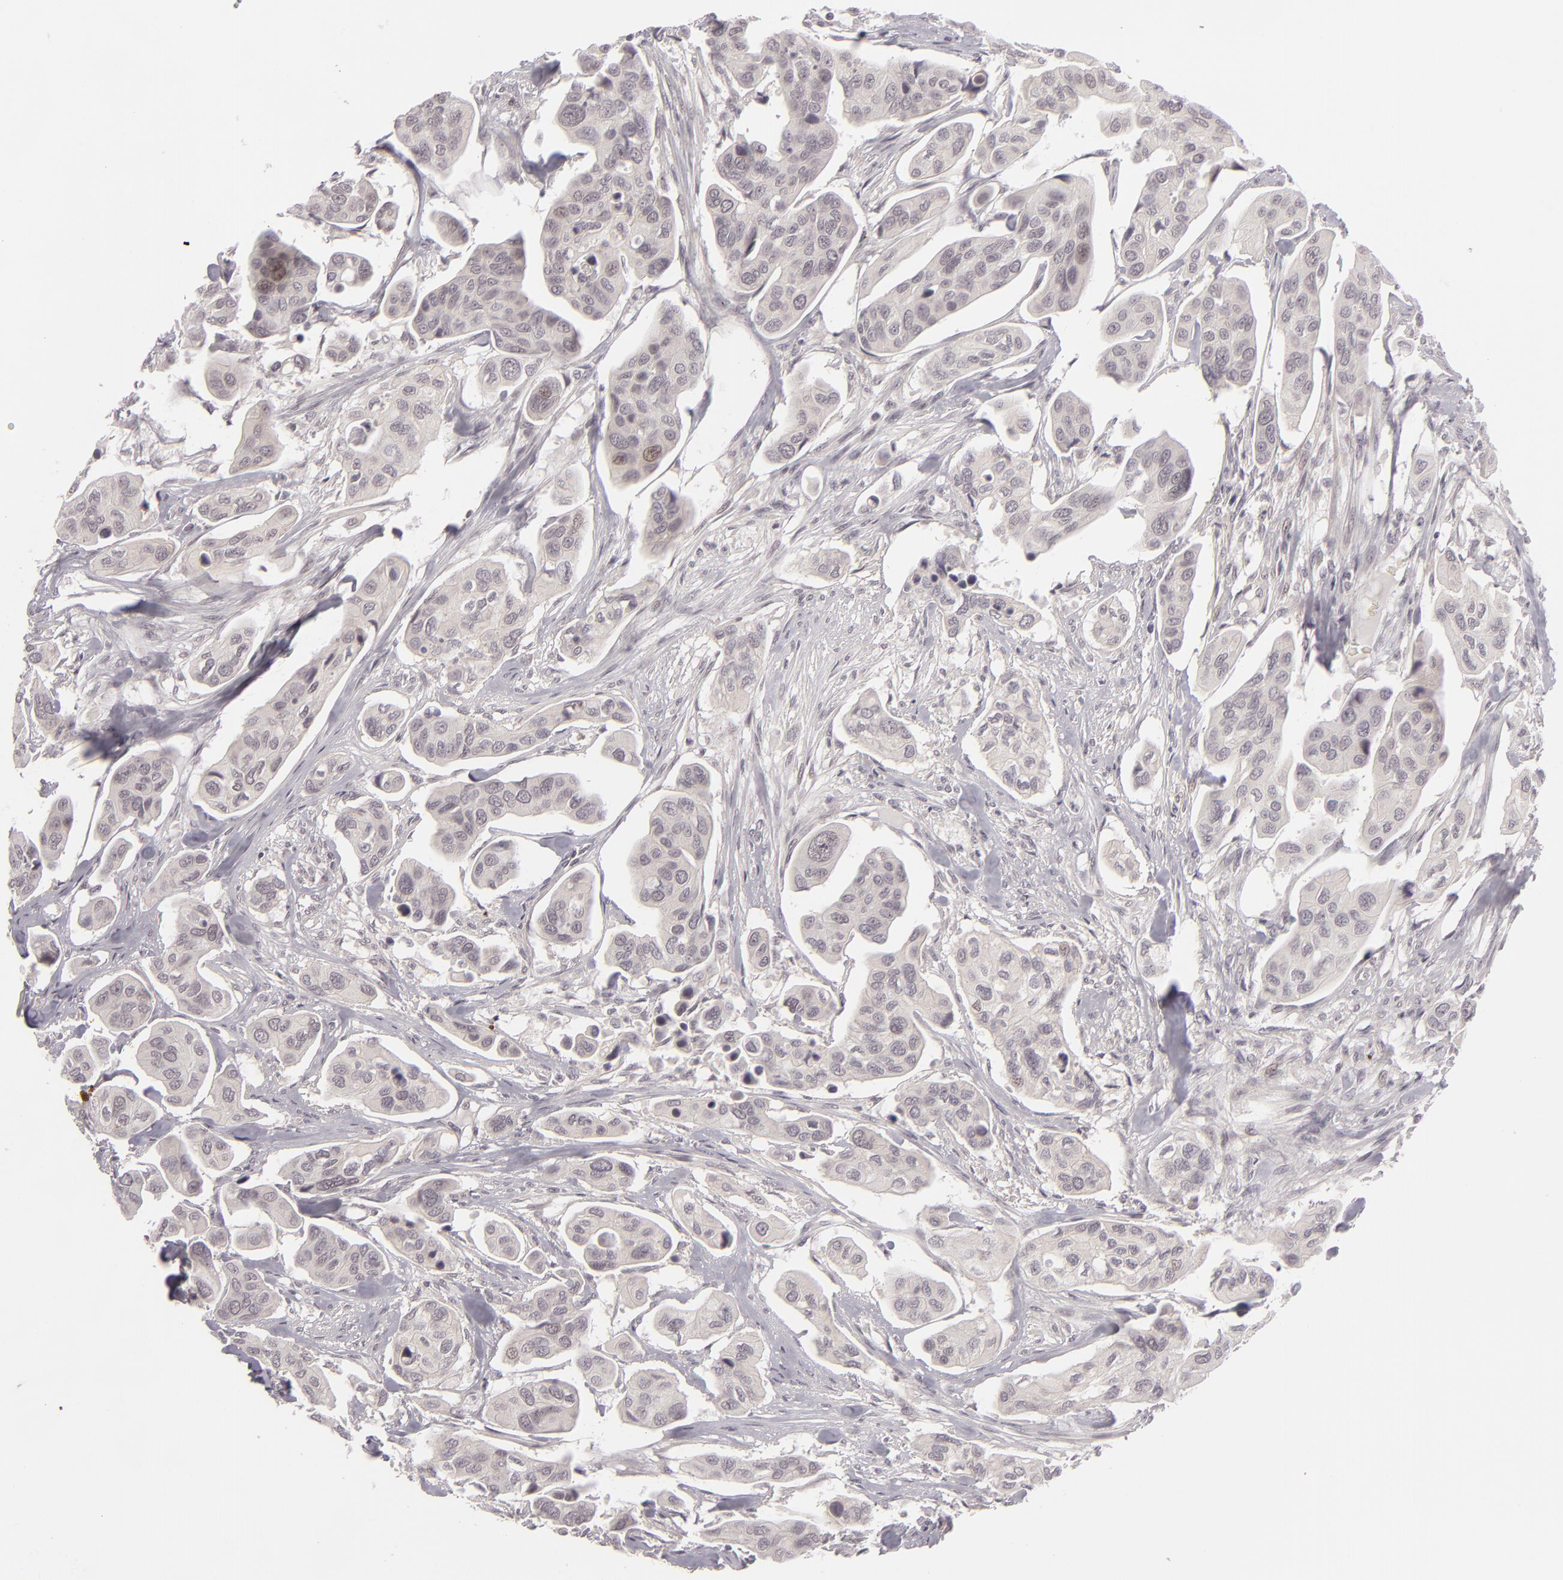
{"staining": {"intensity": "negative", "quantity": "none", "location": "none"}, "tissue": "urothelial cancer", "cell_type": "Tumor cells", "image_type": "cancer", "snomed": [{"axis": "morphology", "description": "Adenocarcinoma, NOS"}, {"axis": "topography", "description": "Urinary bladder"}], "caption": "An image of human adenocarcinoma is negative for staining in tumor cells.", "gene": "DLG3", "patient": {"sex": "male", "age": 61}}